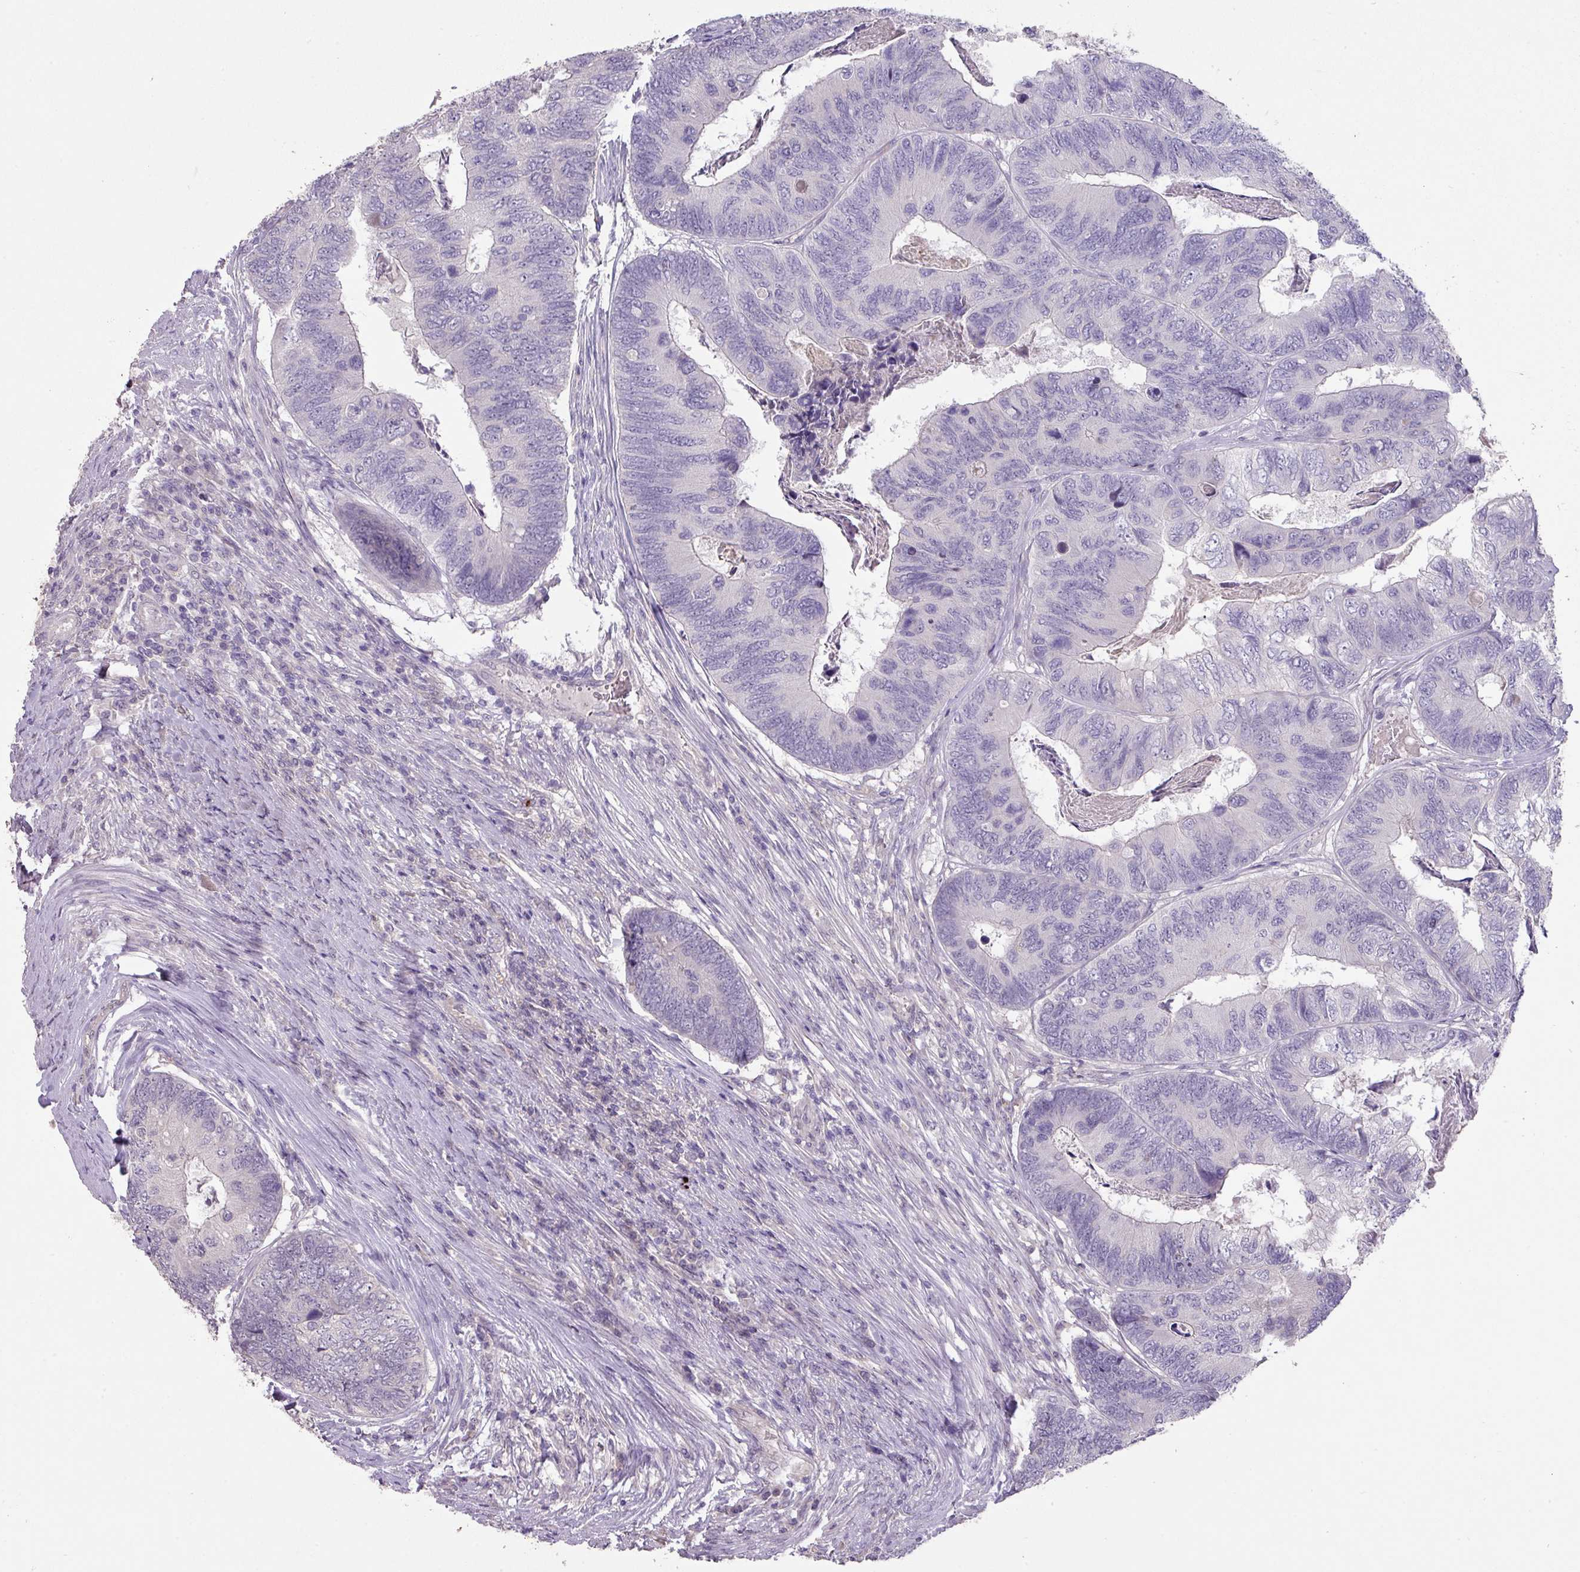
{"staining": {"intensity": "negative", "quantity": "none", "location": "none"}, "tissue": "colorectal cancer", "cell_type": "Tumor cells", "image_type": "cancer", "snomed": [{"axis": "morphology", "description": "Adenocarcinoma, NOS"}, {"axis": "topography", "description": "Colon"}], "caption": "Tumor cells show no significant protein positivity in colorectal cancer.", "gene": "PRADC1", "patient": {"sex": "female", "age": 67}}